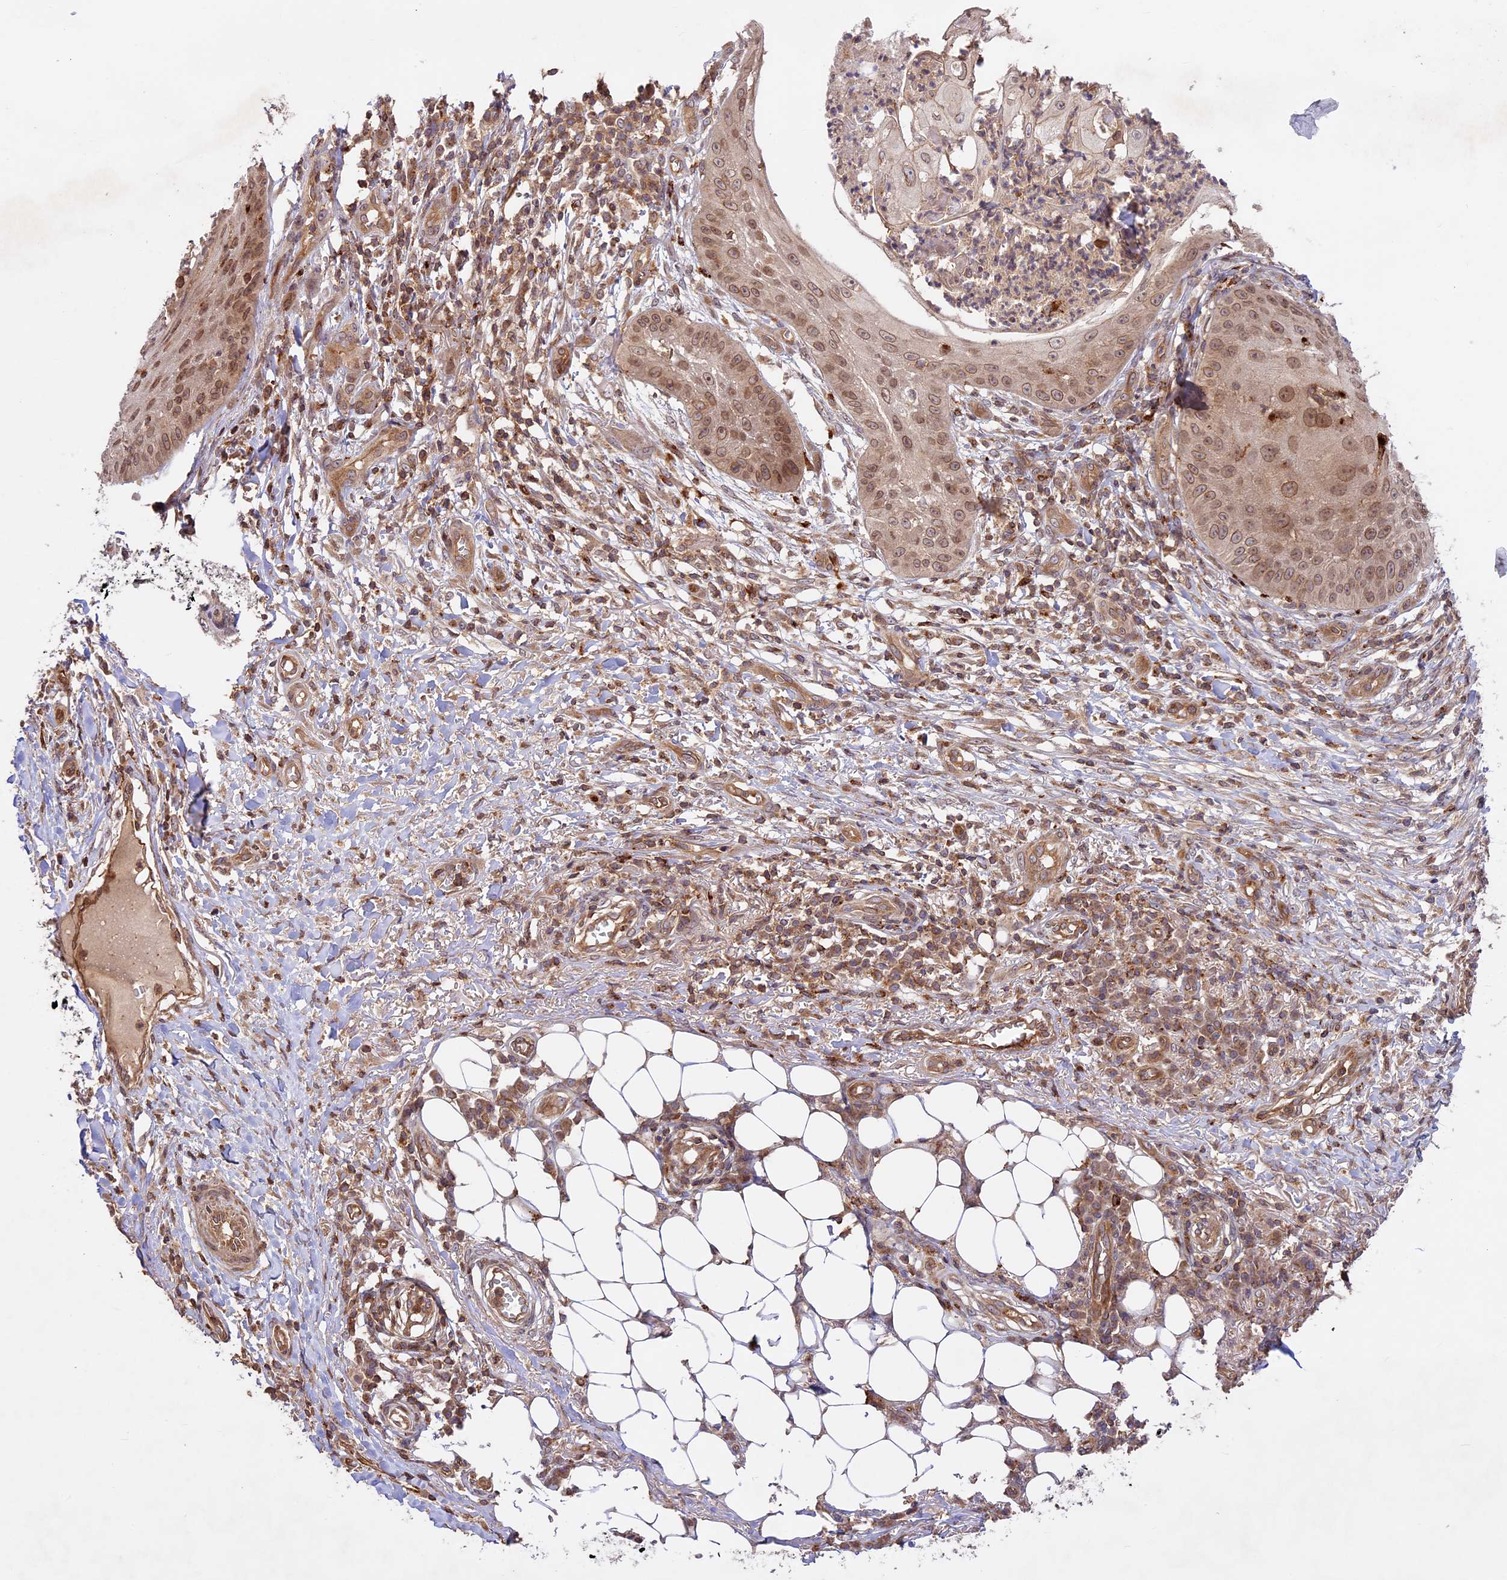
{"staining": {"intensity": "weak", "quantity": ">75%", "location": "cytoplasmic/membranous,nuclear"}, "tissue": "skin cancer", "cell_type": "Tumor cells", "image_type": "cancer", "snomed": [{"axis": "morphology", "description": "Squamous cell carcinoma, NOS"}, {"axis": "topography", "description": "Skin"}], "caption": "Protein staining of skin cancer tissue exhibits weak cytoplasmic/membranous and nuclear positivity in about >75% of tumor cells.", "gene": "DGKH", "patient": {"sex": "male", "age": 70}}